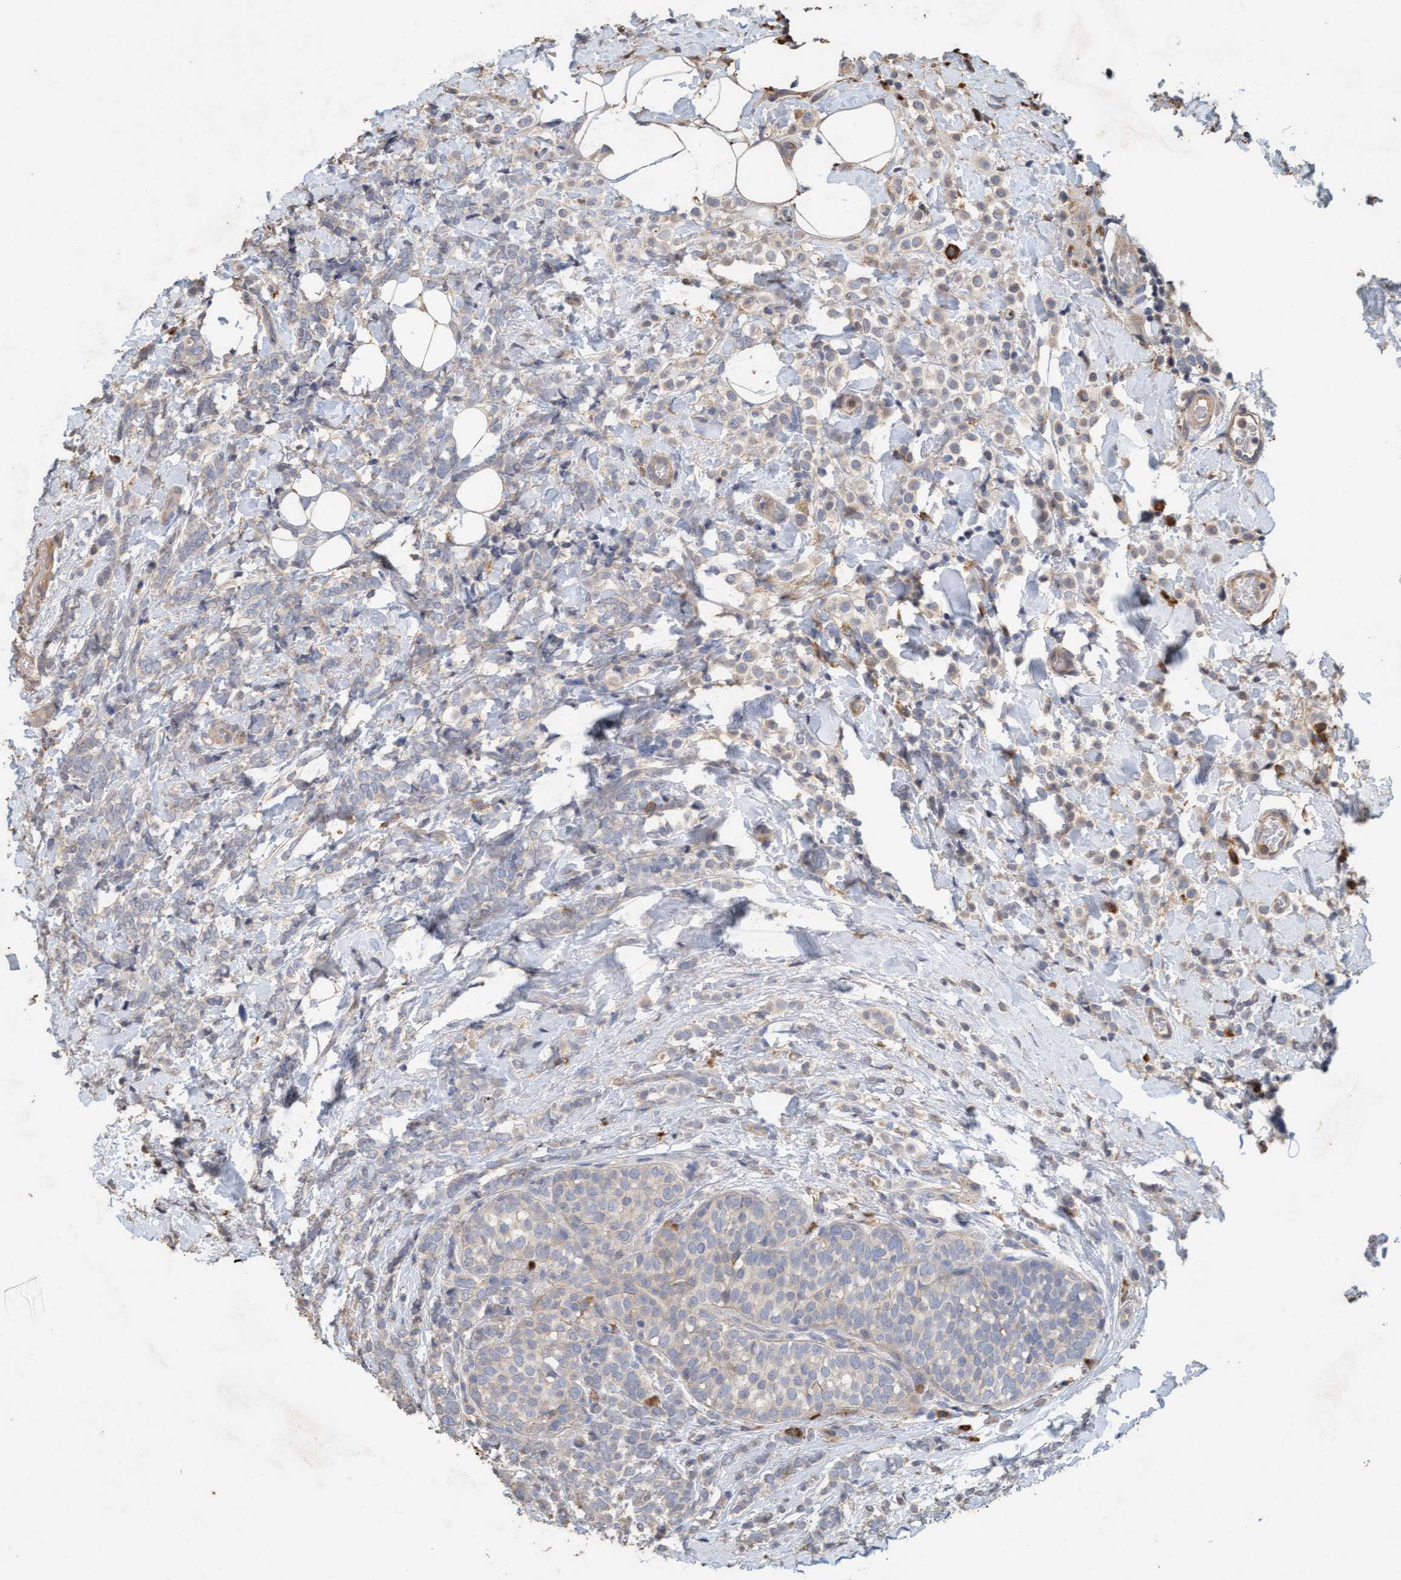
{"staining": {"intensity": "weak", "quantity": "25%-75%", "location": "cytoplasmic/membranous"}, "tissue": "breast cancer", "cell_type": "Tumor cells", "image_type": "cancer", "snomed": [{"axis": "morphology", "description": "Lobular carcinoma"}, {"axis": "topography", "description": "Breast"}], "caption": "DAB immunohistochemical staining of human breast lobular carcinoma reveals weak cytoplasmic/membranous protein expression in approximately 25%-75% of tumor cells.", "gene": "LONRF1", "patient": {"sex": "female", "age": 50}}